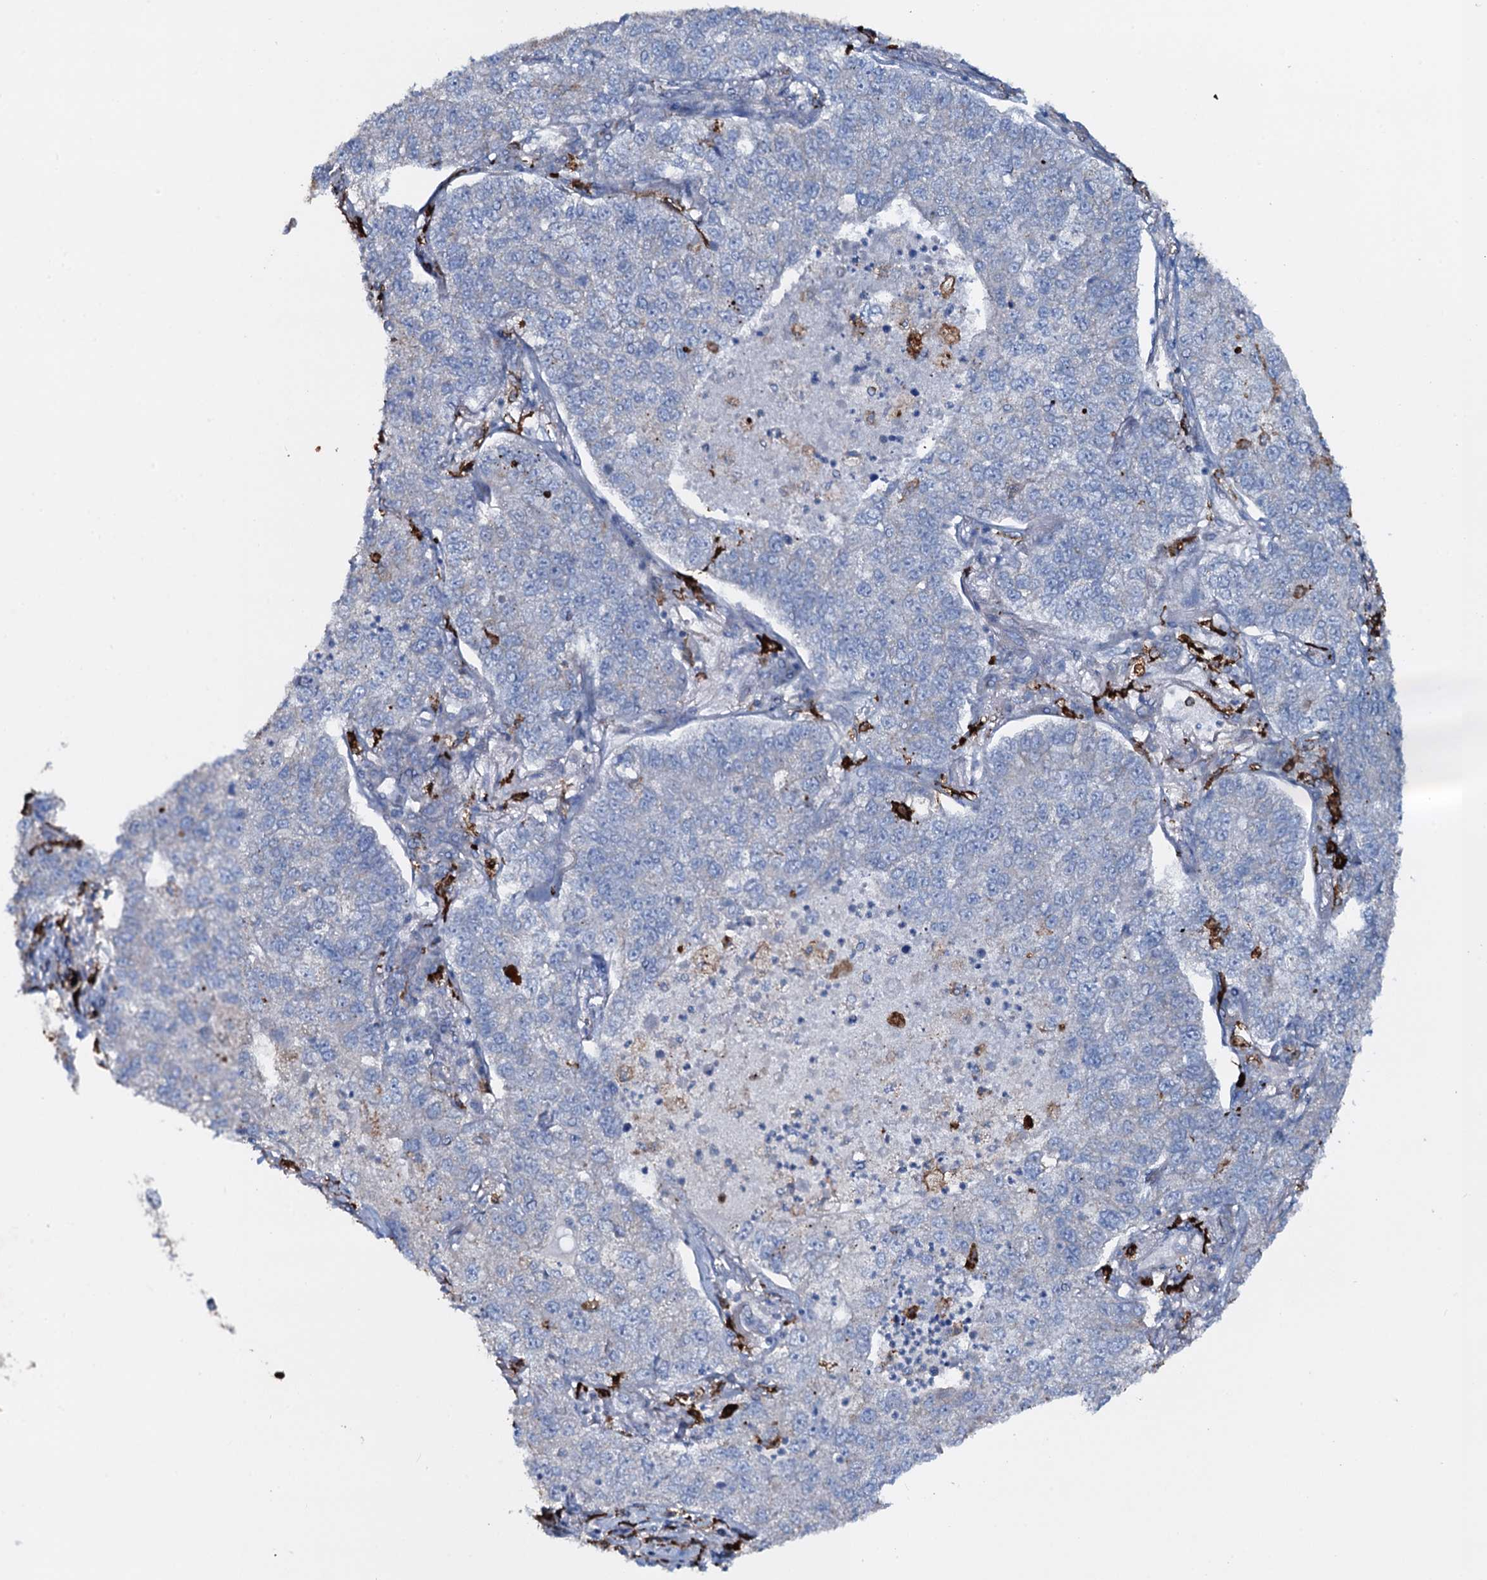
{"staining": {"intensity": "negative", "quantity": "none", "location": "none"}, "tissue": "lung cancer", "cell_type": "Tumor cells", "image_type": "cancer", "snomed": [{"axis": "morphology", "description": "Adenocarcinoma, NOS"}, {"axis": "topography", "description": "Lung"}], "caption": "Tumor cells show no significant positivity in lung adenocarcinoma.", "gene": "OSBPL2", "patient": {"sex": "male", "age": 49}}